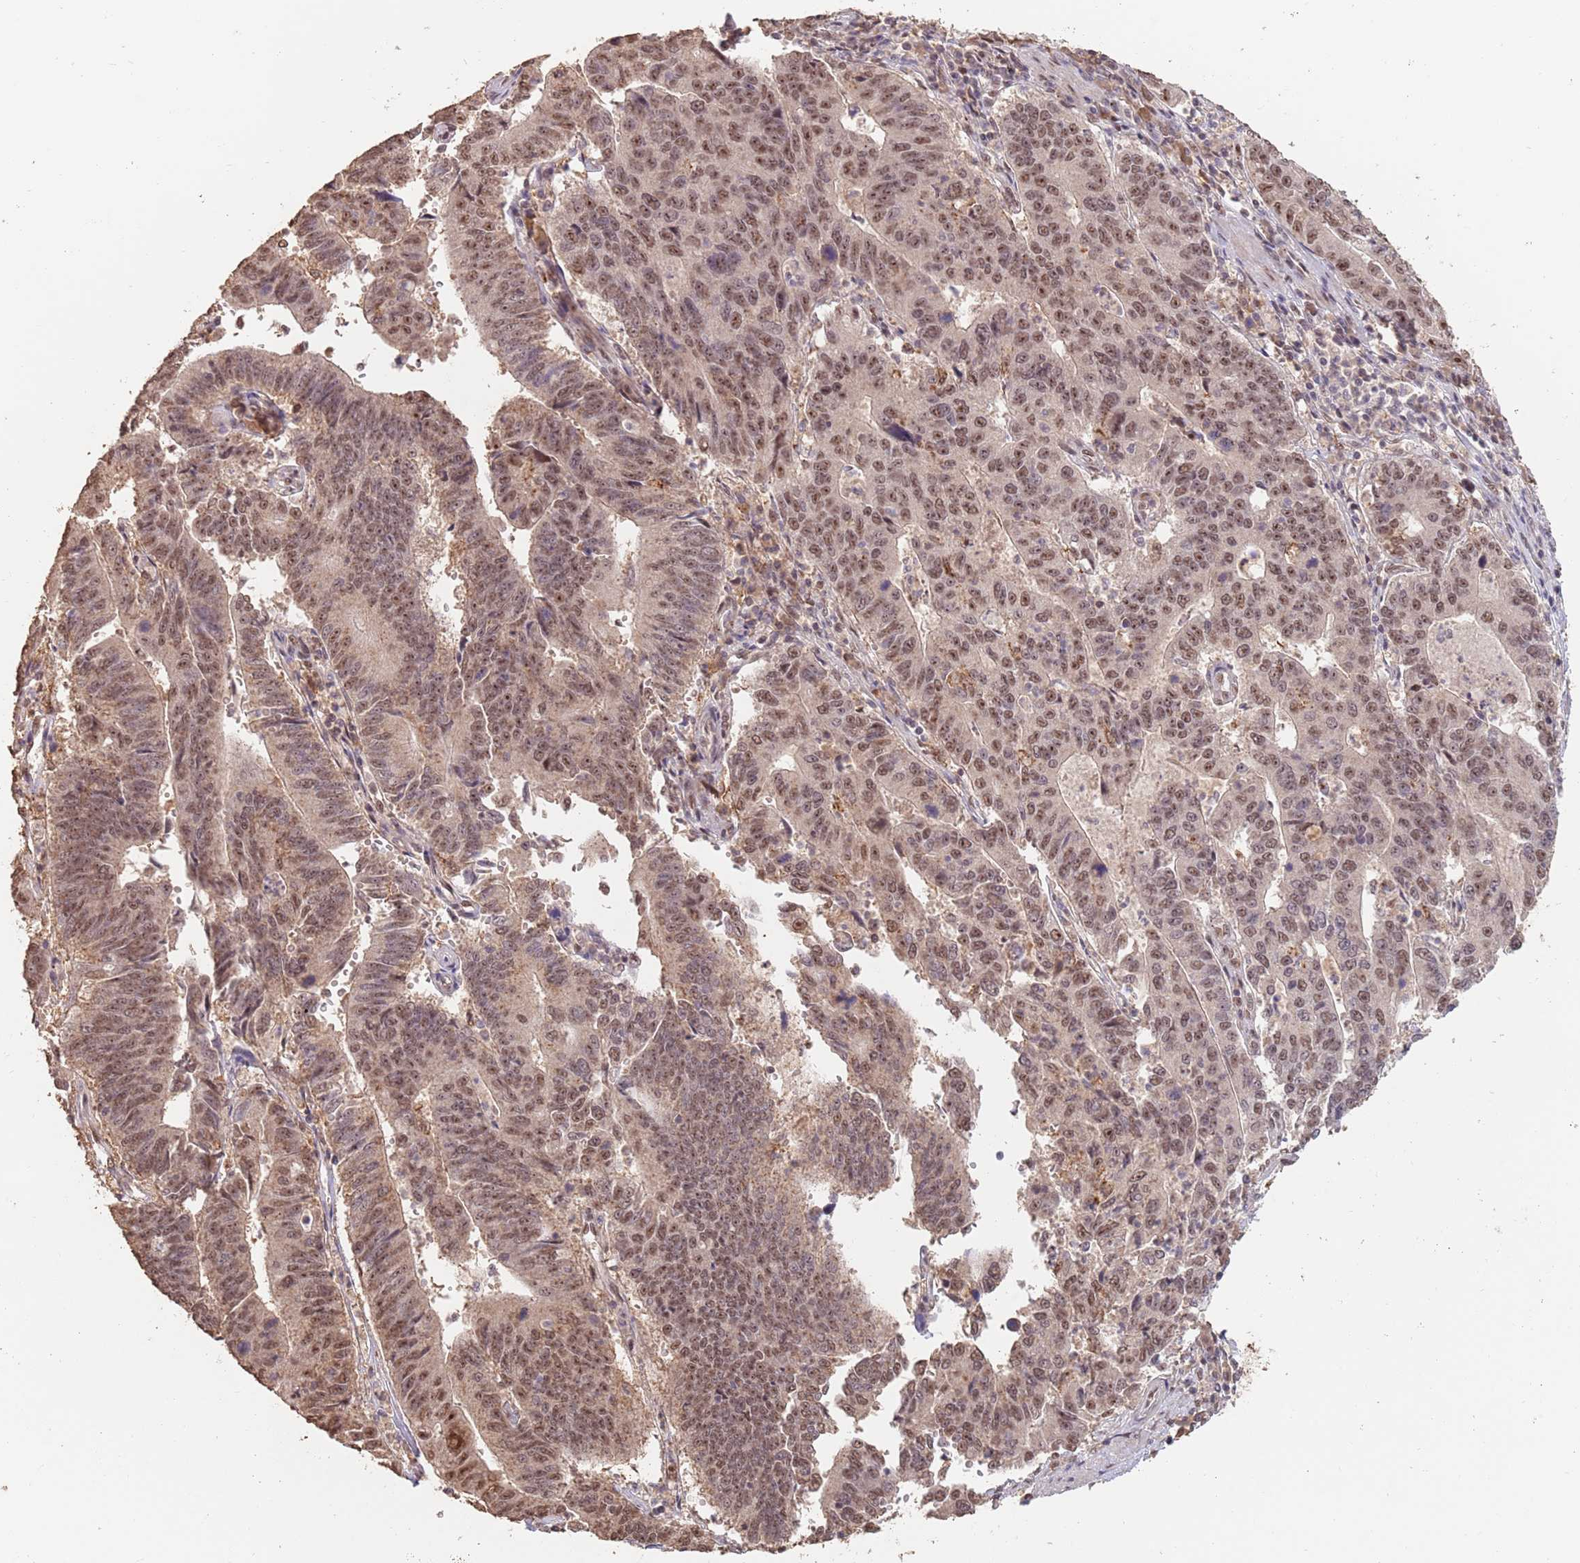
{"staining": {"intensity": "moderate", "quantity": ">75%", "location": "nuclear"}, "tissue": "stomach cancer", "cell_type": "Tumor cells", "image_type": "cancer", "snomed": [{"axis": "morphology", "description": "Adenocarcinoma, NOS"}, {"axis": "topography", "description": "Stomach"}], "caption": "A brown stain shows moderate nuclear expression of a protein in human stomach cancer tumor cells.", "gene": "RFXANK", "patient": {"sex": "male", "age": 59}}